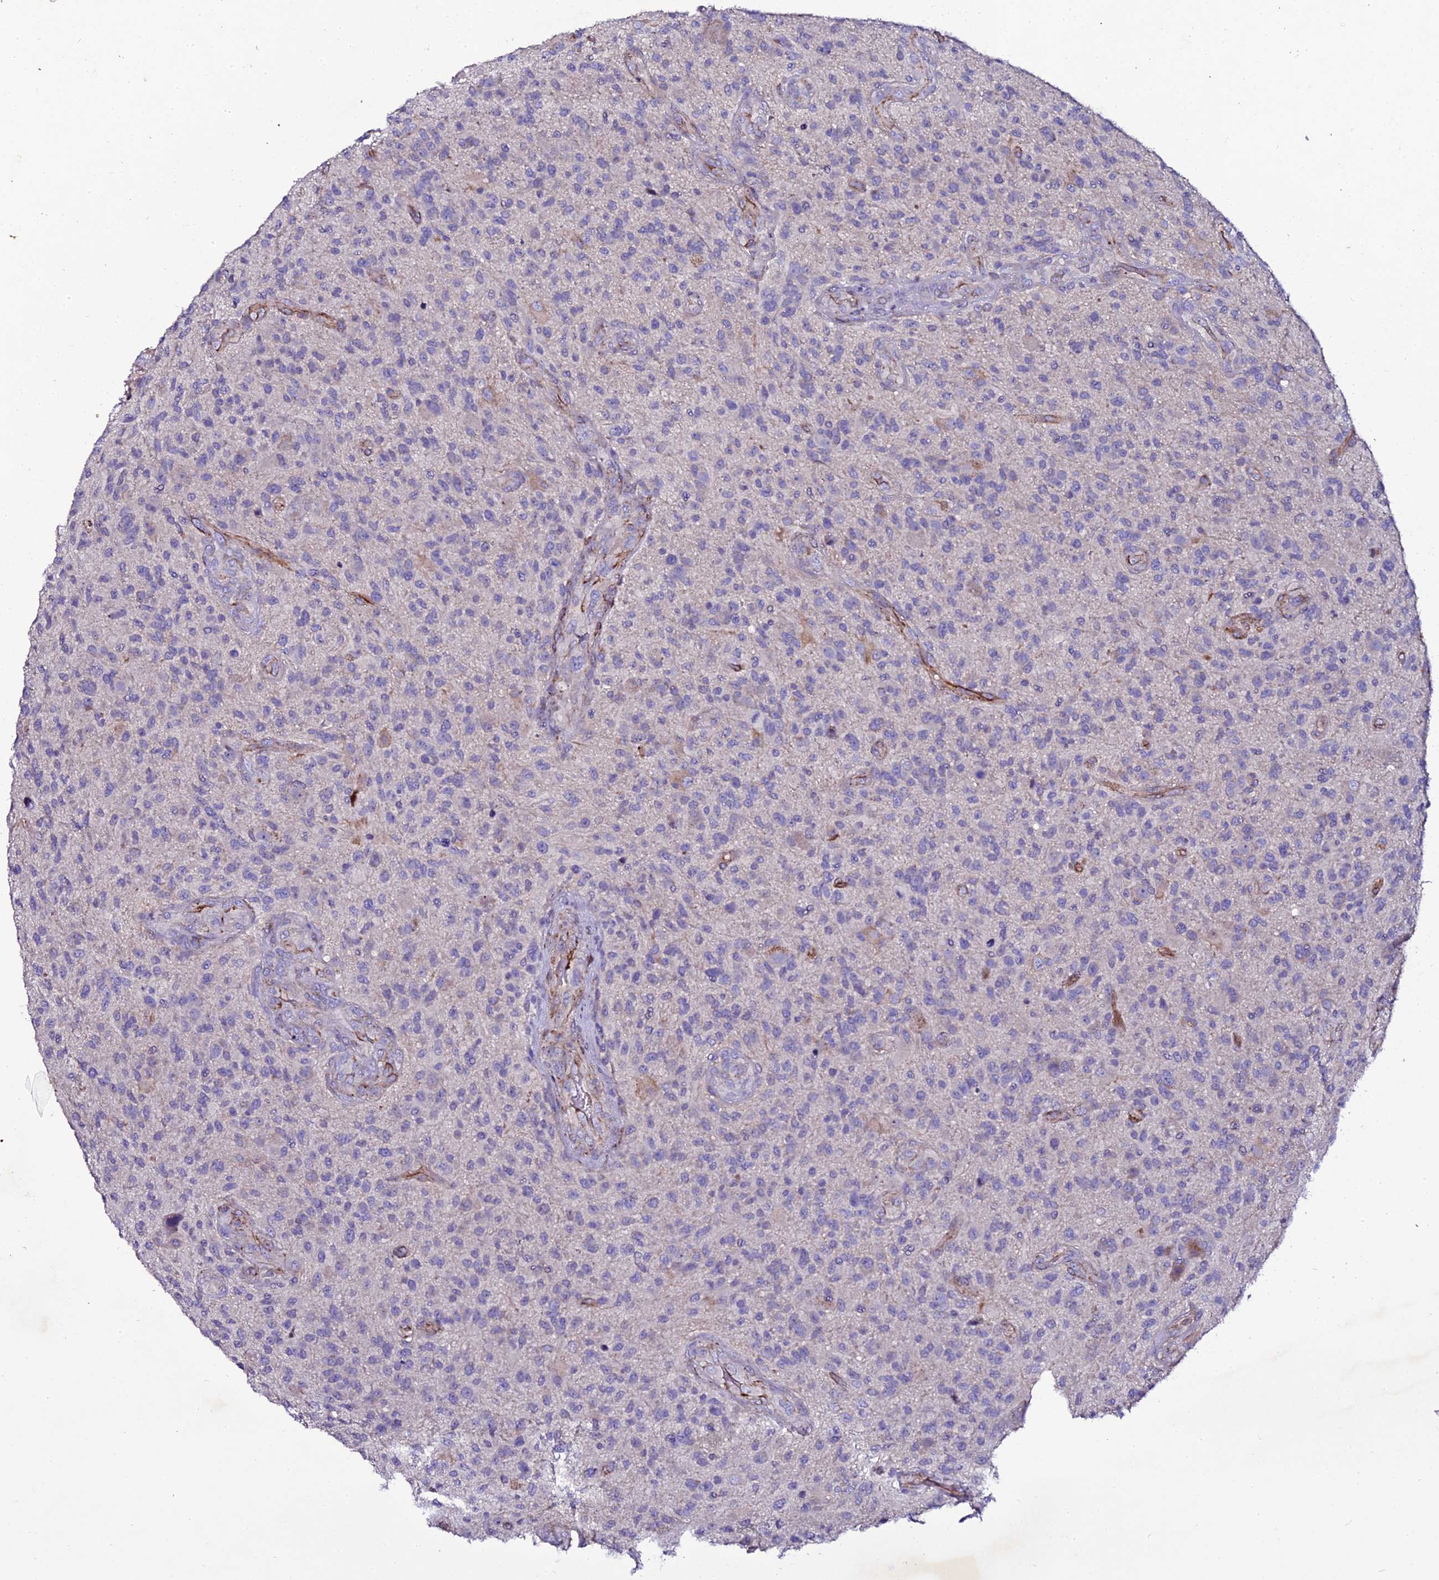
{"staining": {"intensity": "negative", "quantity": "none", "location": "none"}, "tissue": "glioma", "cell_type": "Tumor cells", "image_type": "cancer", "snomed": [{"axis": "morphology", "description": "Glioma, malignant, High grade"}, {"axis": "topography", "description": "Brain"}], "caption": "Tumor cells show no significant protein positivity in glioma.", "gene": "MEX3C", "patient": {"sex": "male", "age": 47}}